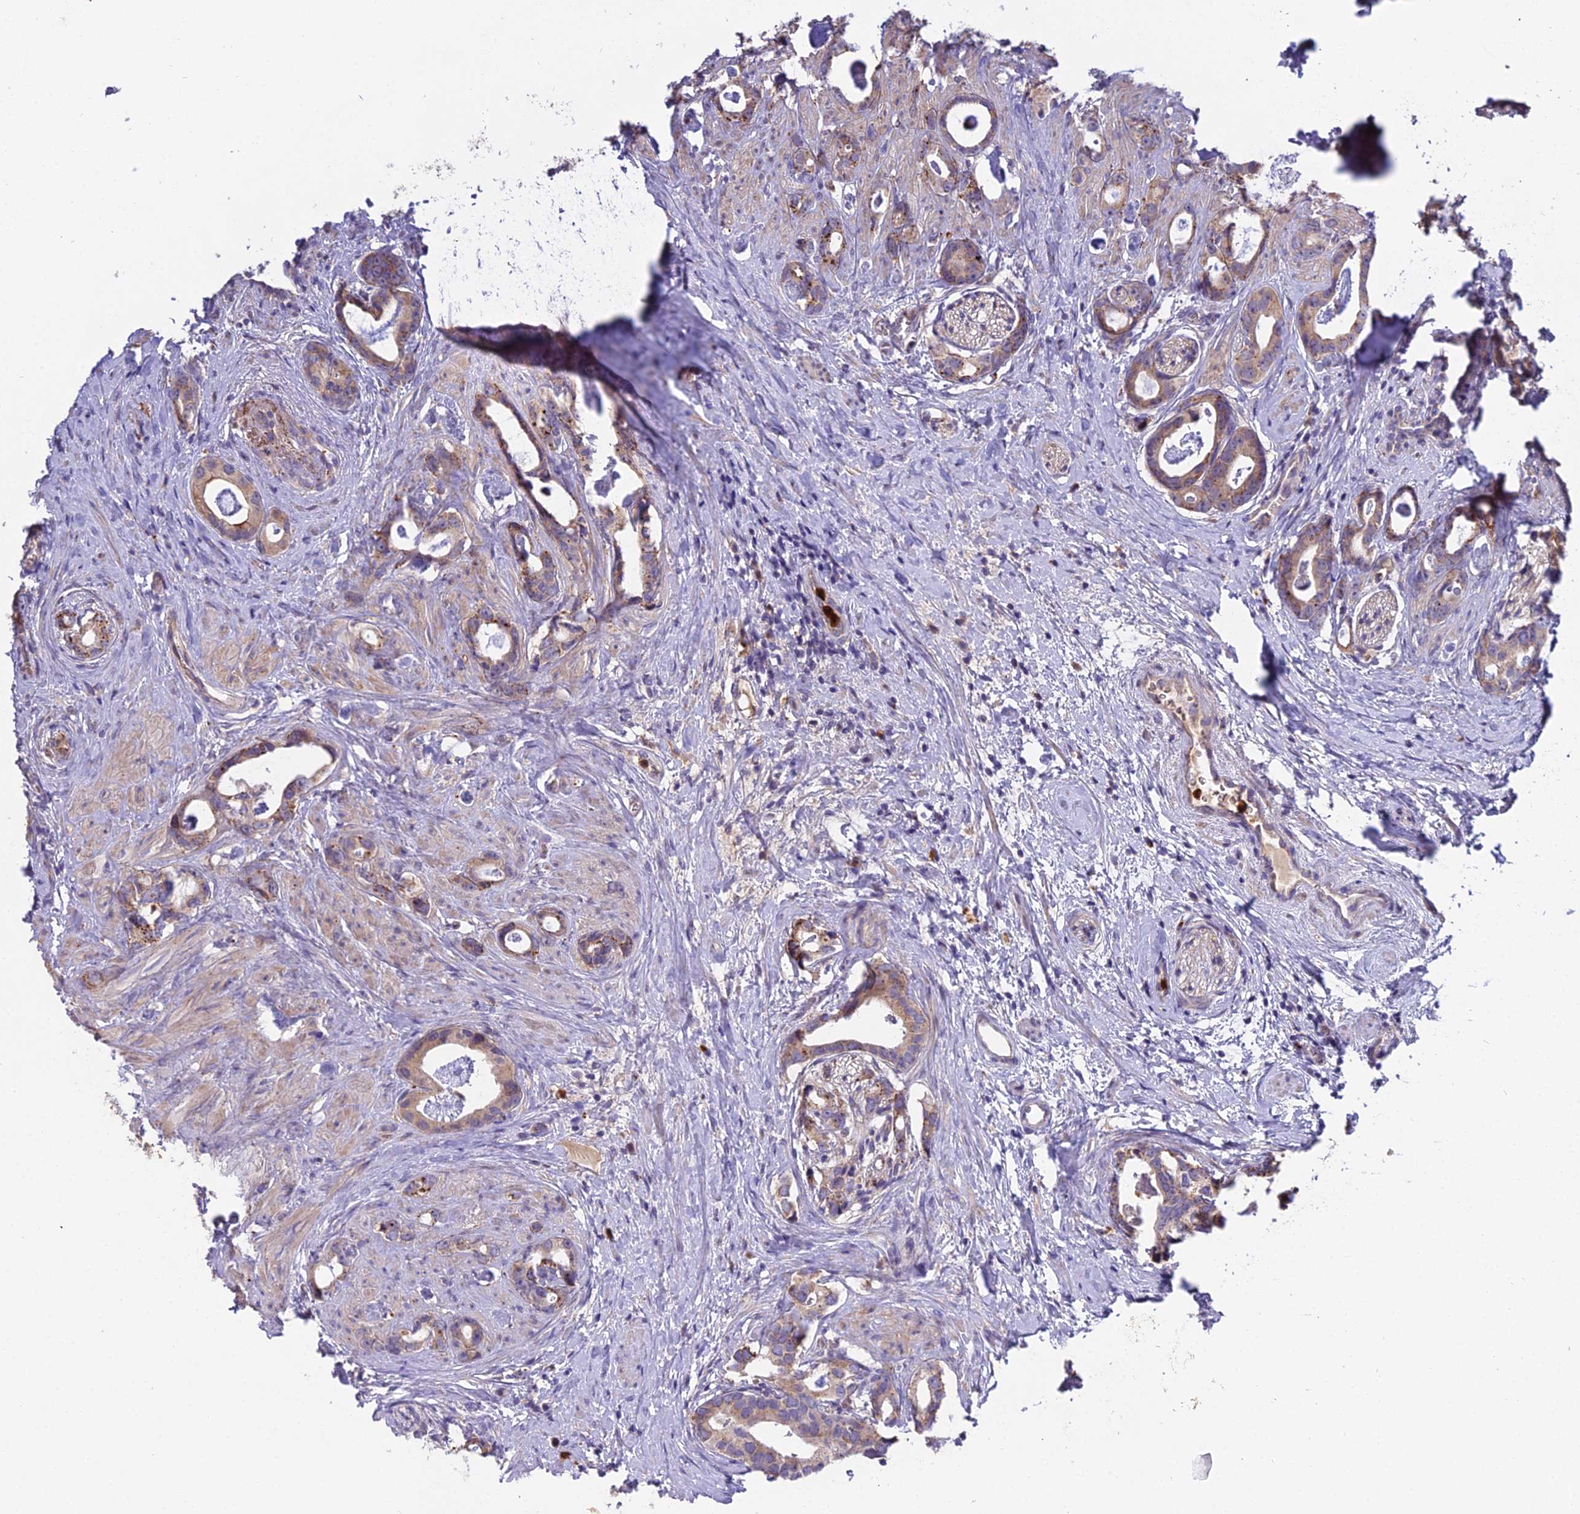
{"staining": {"intensity": "moderate", "quantity": ">75%", "location": "cytoplasmic/membranous"}, "tissue": "prostate cancer", "cell_type": "Tumor cells", "image_type": "cancer", "snomed": [{"axis": "morphology", "description": "Adenocarcinoma, Low grade"}, {"axis": "topography", "description": "Prostate"}], "caption": "This image demonstrates IHC staining of prostate cancer (low-grade adenocarcinoma), with medium moderate cytoplasmic/membranous expression in about >75% of tumor cells.", "gene": "EID2", "patient": {"sex": "male", "age": 63}}